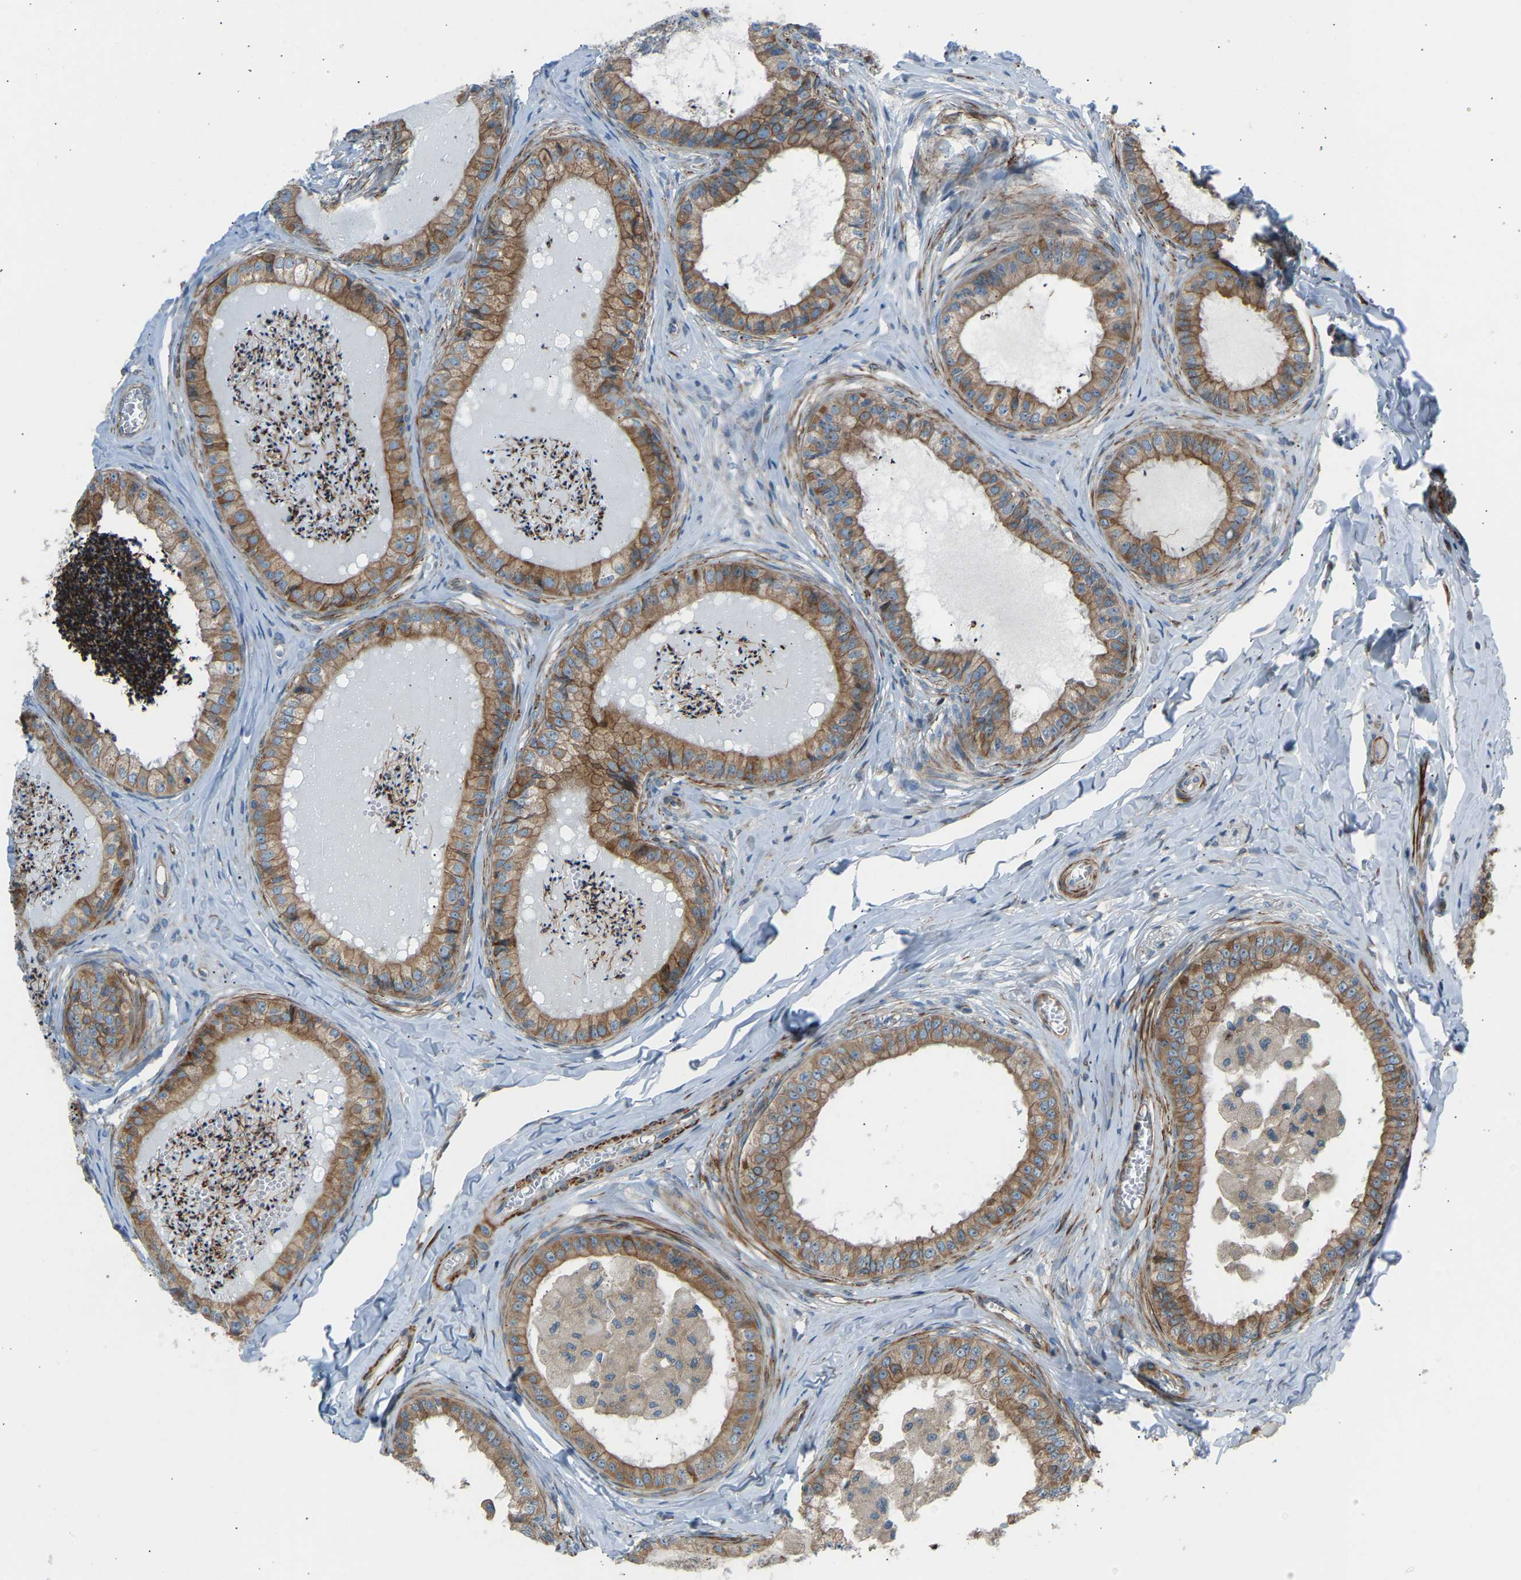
{"staining": {"intensity": "moderate", "quantity": ">75%", "location": "cytoplasmic/membranous"}, "tissue": "epididymis", "cell_type": "Glandular cells", "image_type": "normal", "snomed": [{"axis": "morphology", "description": "Normal tissue, NOS"}, {"axis": "topography", "description": "Epididymis"}], "caption": "Protein analysis of benign epididymis shows moderate cytoplasmic/membranous positivity in about >75% of glandular cells. (brown staining indicates protein expression, while blue staining denotes nuclei).", "gene": "VPS41", "patient": {"sex": "male", "age": 31}}